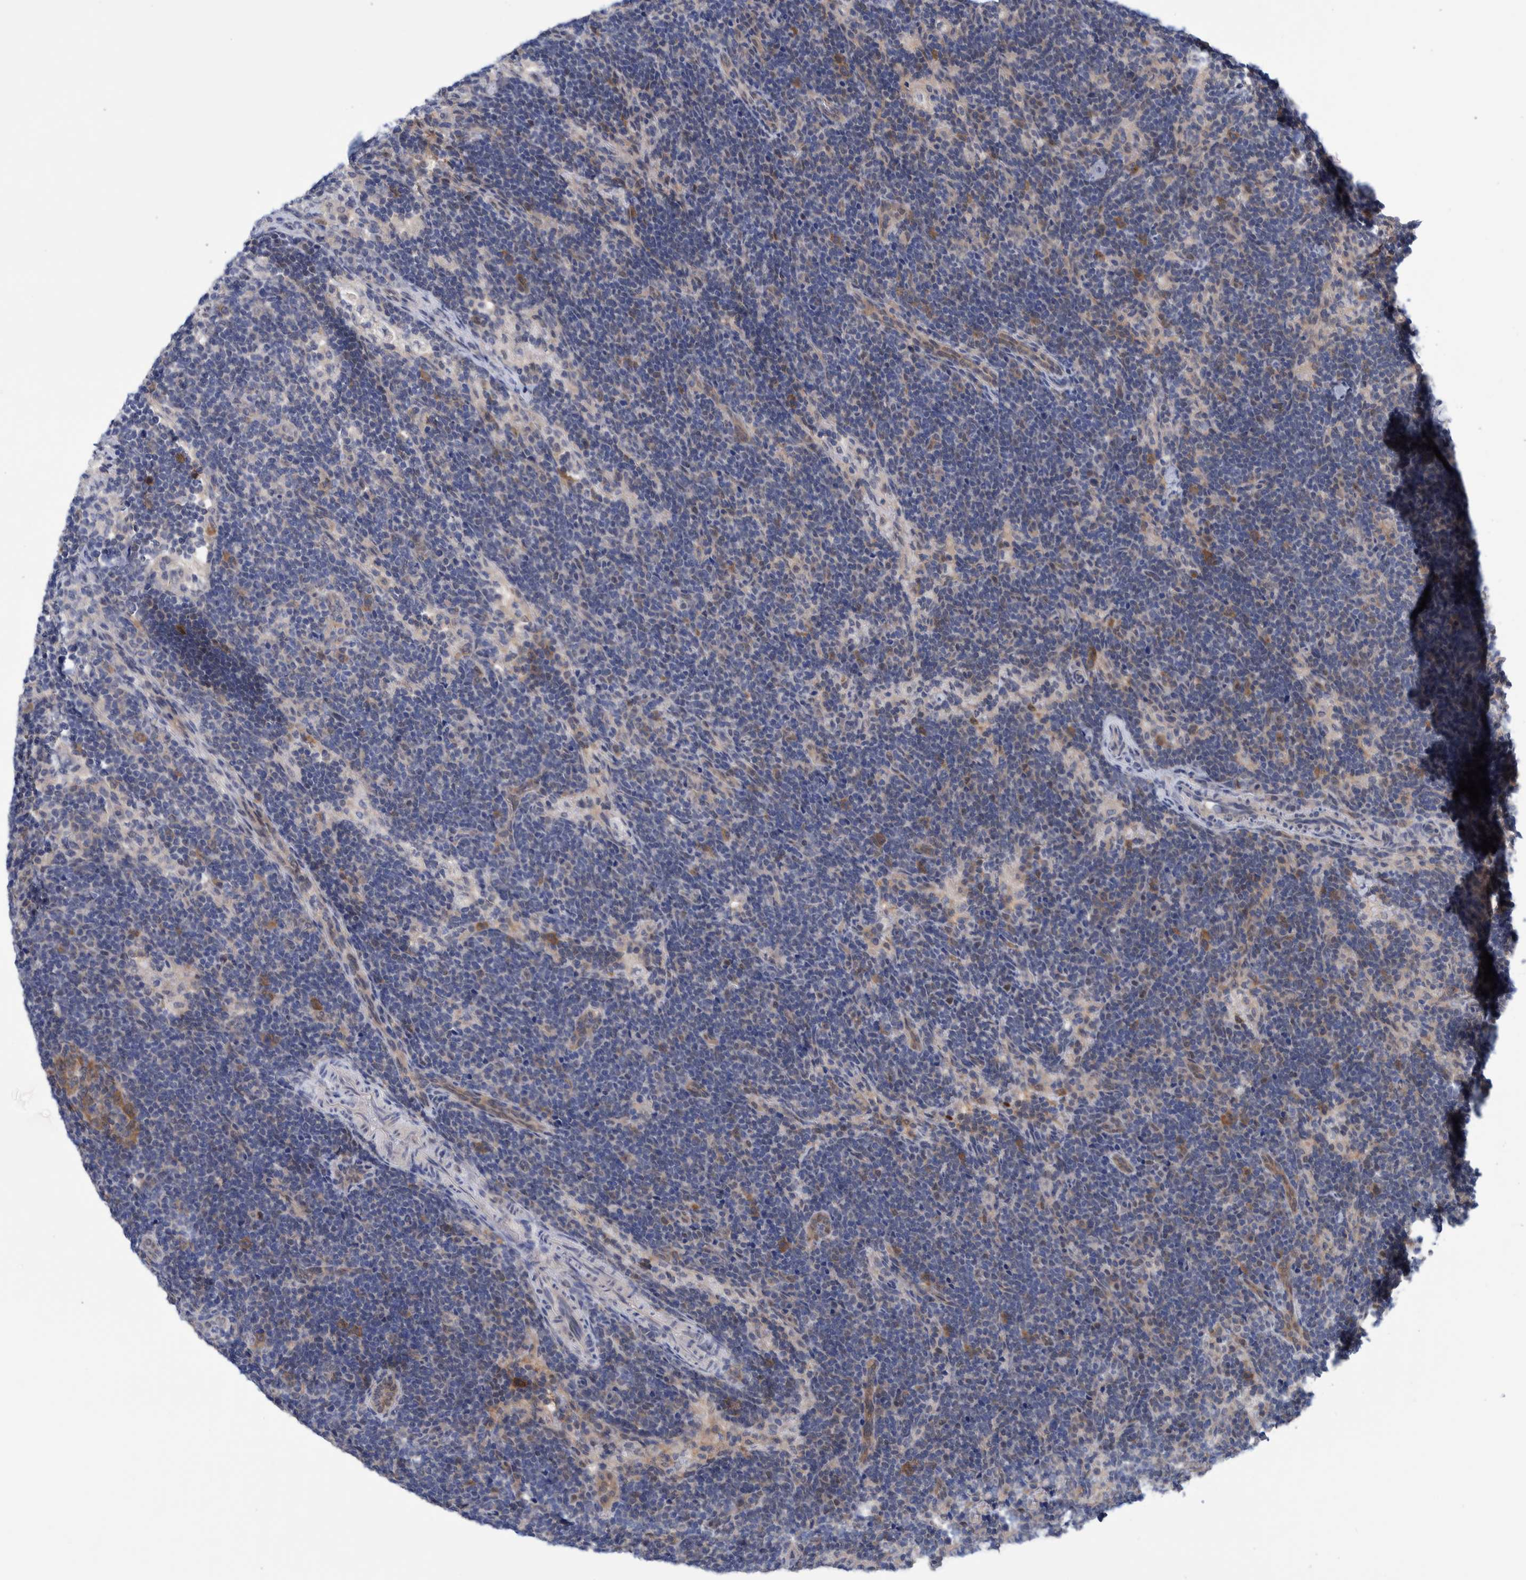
{"staining": {"intensity": "moderate", "quantity": "25%-75%", "location": "cytoplasmic/membranous"}, "tissue": "lymph node", "cell_type": "Germinal center cells", "image_type": "normal", "snomed": [{"axis": "morphology", "description": "Normal tissue, NOS"}, {"axis": "topography", "description": "Lymph node"}], "caption": "Germinal center cells show moderate cytoplasmic/membranous staining in about 25%-75% of cells in normal lymph node. Ihc stains the protein of interest in brown and the nuclei are stained blue.", "gene": "PFAS", "patient": {"sex": "female", "age": 22}}